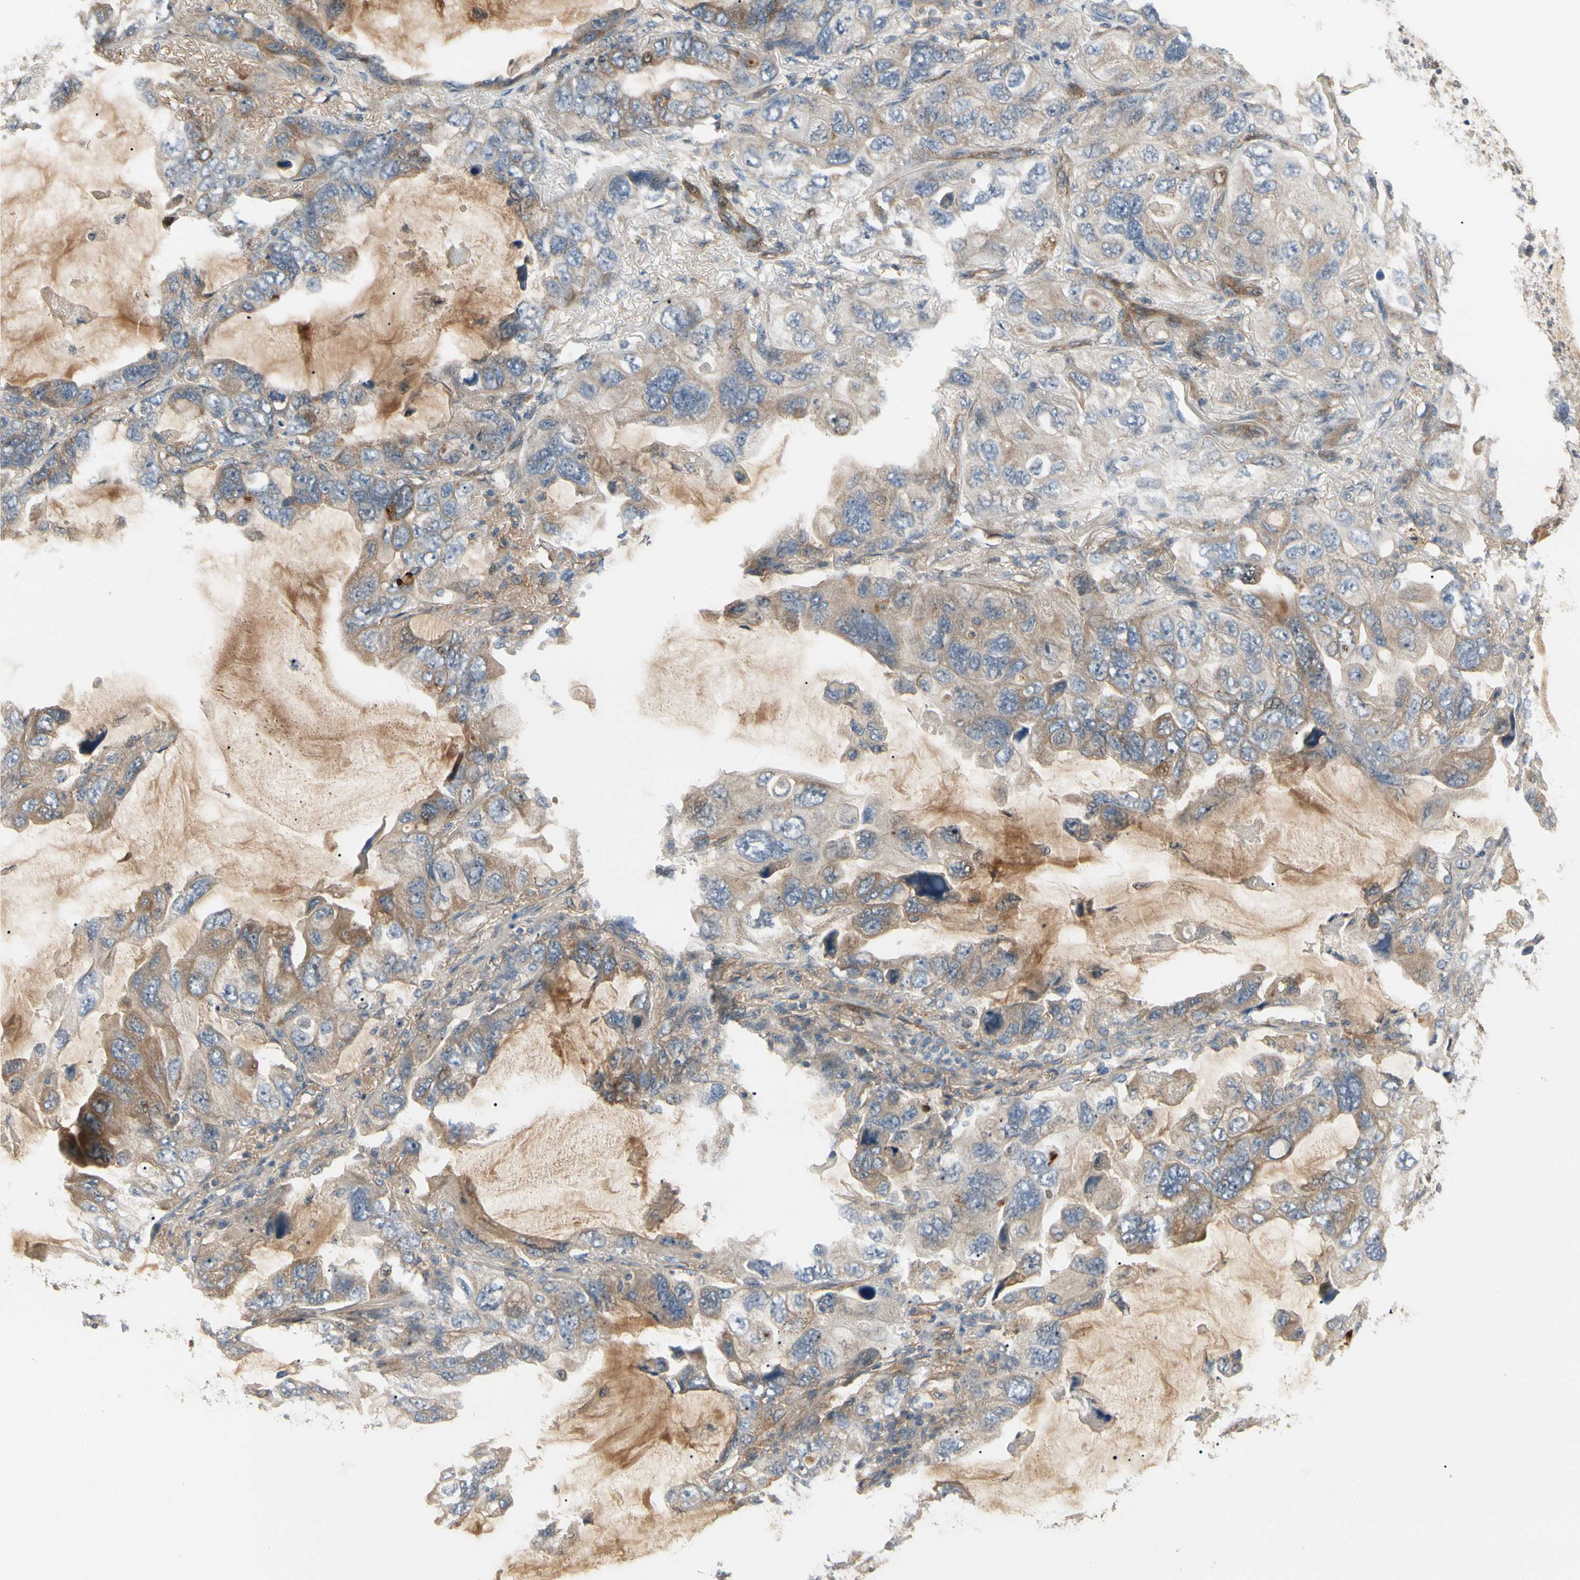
{"staining": {"intensity": "moderate", "quantity": ">75%", "location": "cytoplasmic/membranous"}, "tissue": "lung cancer", "cell_type": "Tumor cells", "image_type": "cancer", "snomed": [{"axis": "morphology", "description": "Squamous cell carcinoma, NOS"}, {"axis": "topography", "description": "Lung"}], "caption": "Lung squamous cell carcinoma was stained to show a protein in brown. There is medium levels of moderate cytoplasmic/membranous positivity in approximately >75% of tumor cells. (brown staining indicates protein expression, while blue staining denotes nuclei).", "gene": "F2R", "patient": {"sex": "female", "age": 73}}